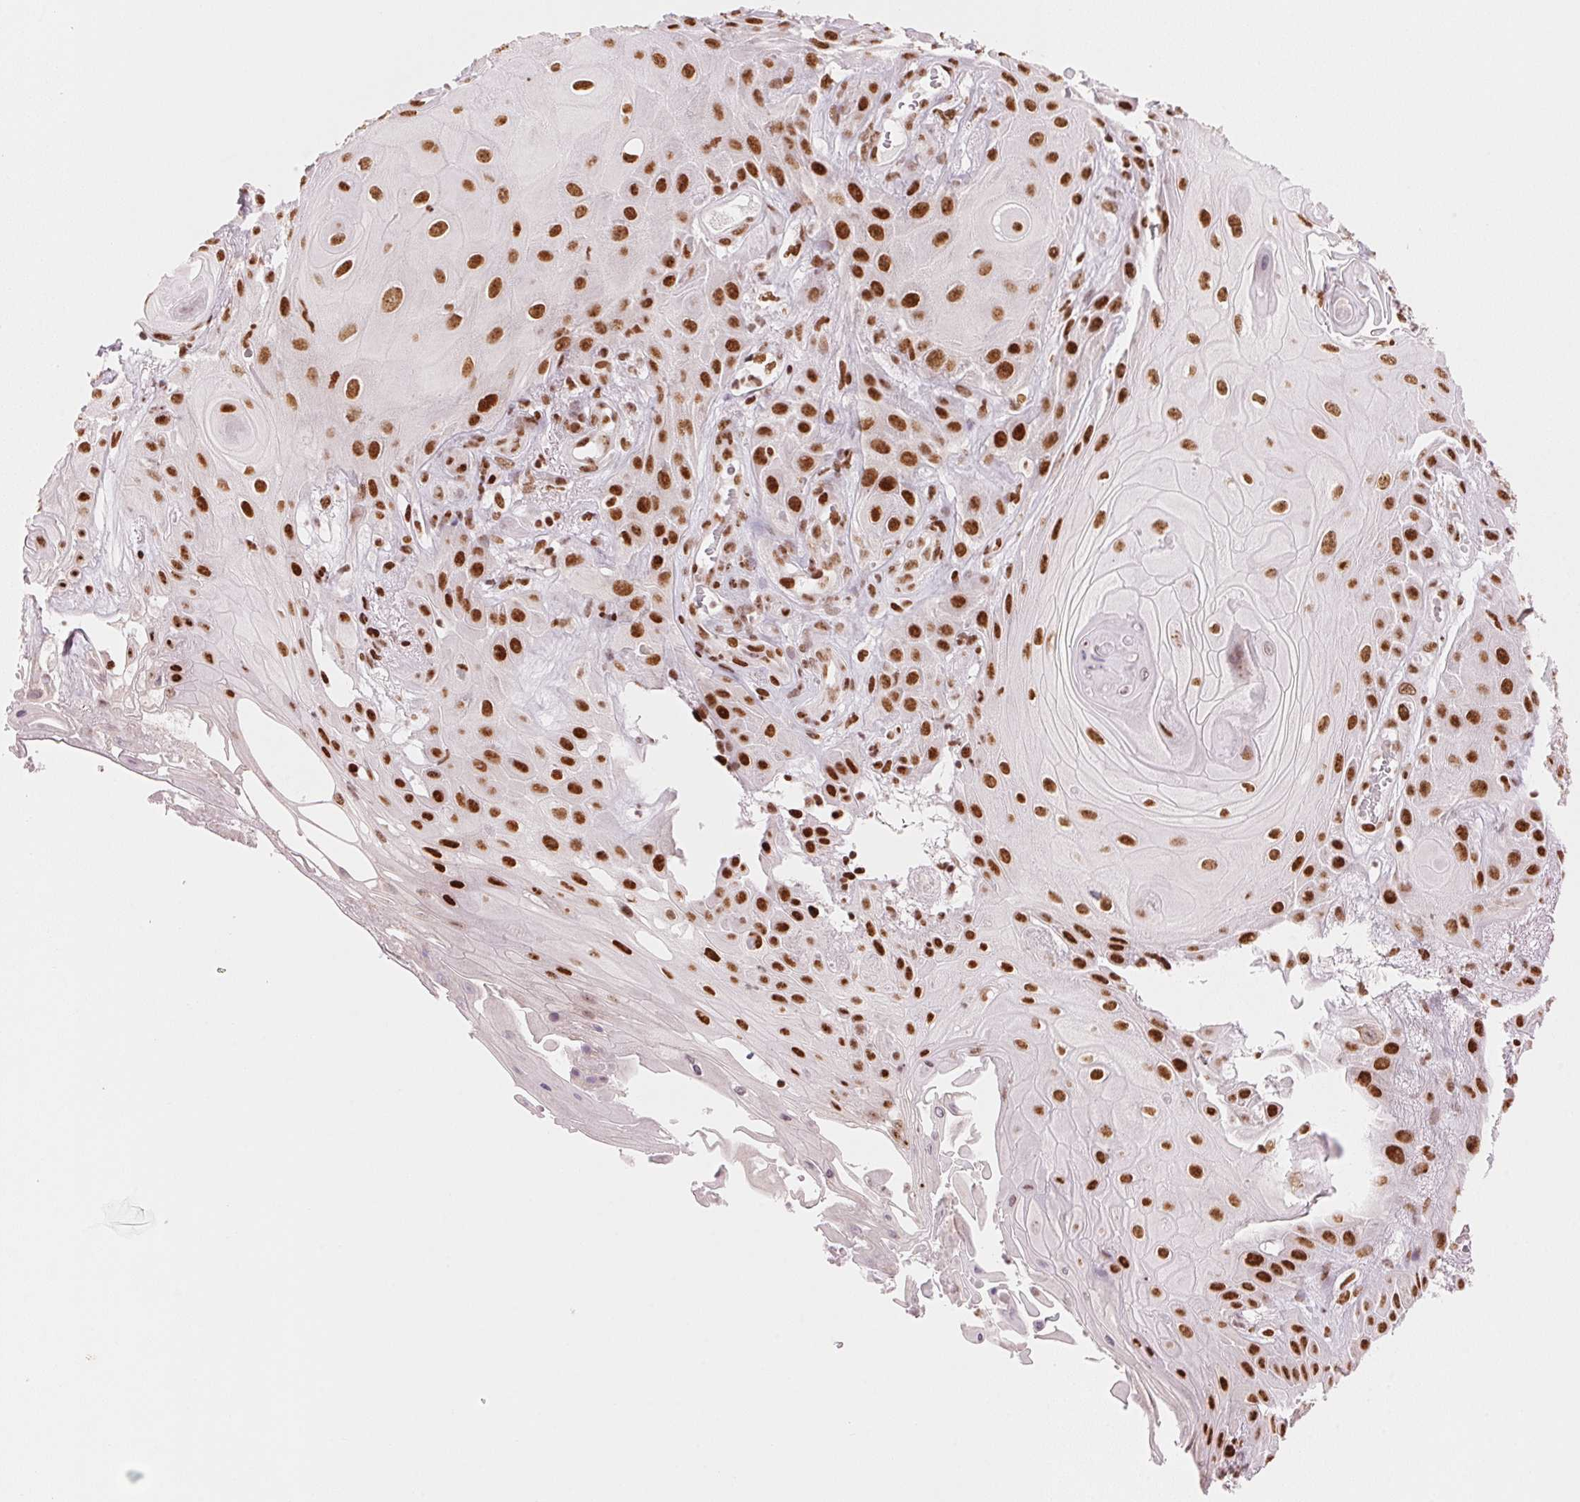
{"staining": {"intensity": "strong", "quantity": ">75%", "location": "nuclear"}, "tissue": "skin cancer", "cell_type": "Tumor cells", "image_type": "cancer", "snomed": [{"axis": "morphology", "description": "Squamous cell carcinoma, NOS"}, {"axis": "topography", "description": "Skin"}], "caption": "Immunohistochemical staining of skin cancer (squamous cell carcinoma) shows high levels of strong nuclear expression in approximately >75% of tumor cells.", "gene": "NXF1", "patient": {"sex": "male", "age": 62}}